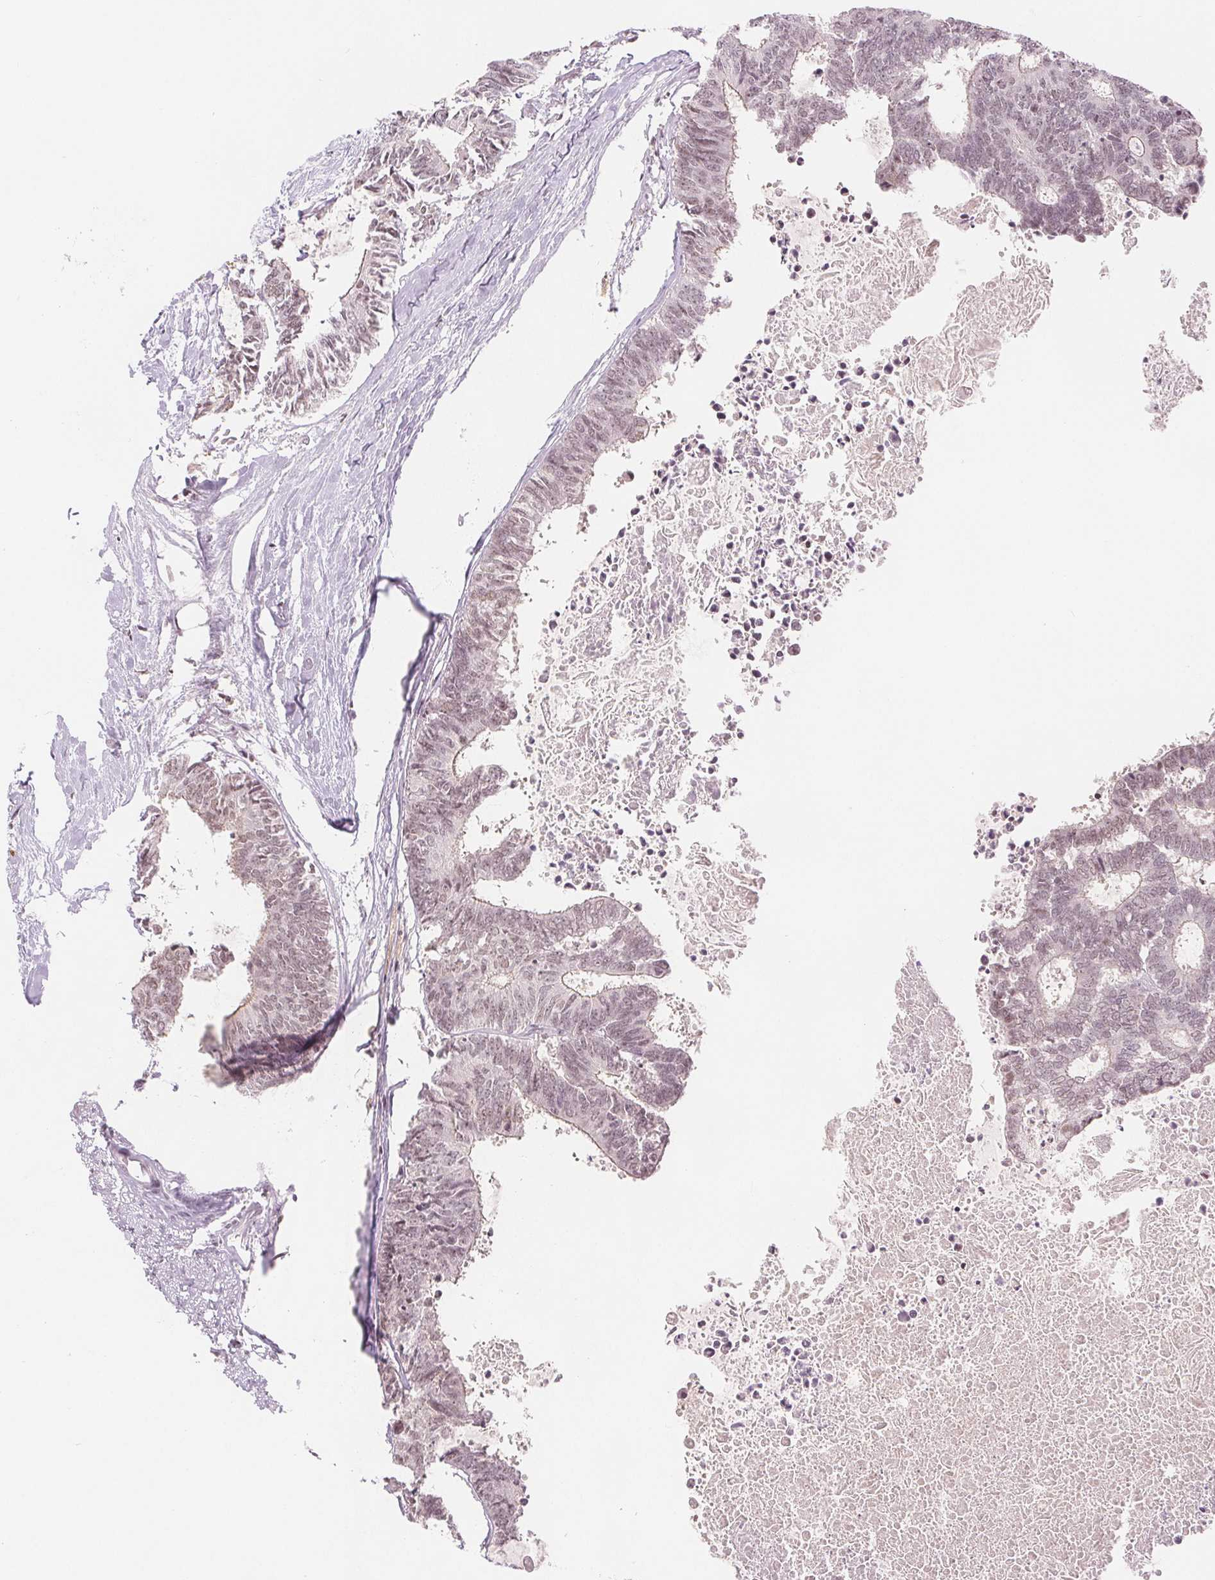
{"staining": {"intensity": "weak", "quantity": "25%-75%", "location": "nuclear"}, "tissue": "colorectal cancer", "cell_type": "Tumor cells", "image_type": "cancer", "snomed": [{"axis": "morphology", "description": "Adenocarcinoma, NOS"}, {"axis": "topography", "description": "Colon"}, {"axis": "topography", "description": "Rectum"}], "caption": "Tumor cells reveal low levels of weak nuclear positivity in approximately 25%-75% of cells in human adenocarcinoma (colorectal). (Stains: DAB in brown, nuclei in blue, Microscopy: brightfield microscopy at high magnification).", "gene": "DEK", "patient": {"sex": "male", "age": 57}}